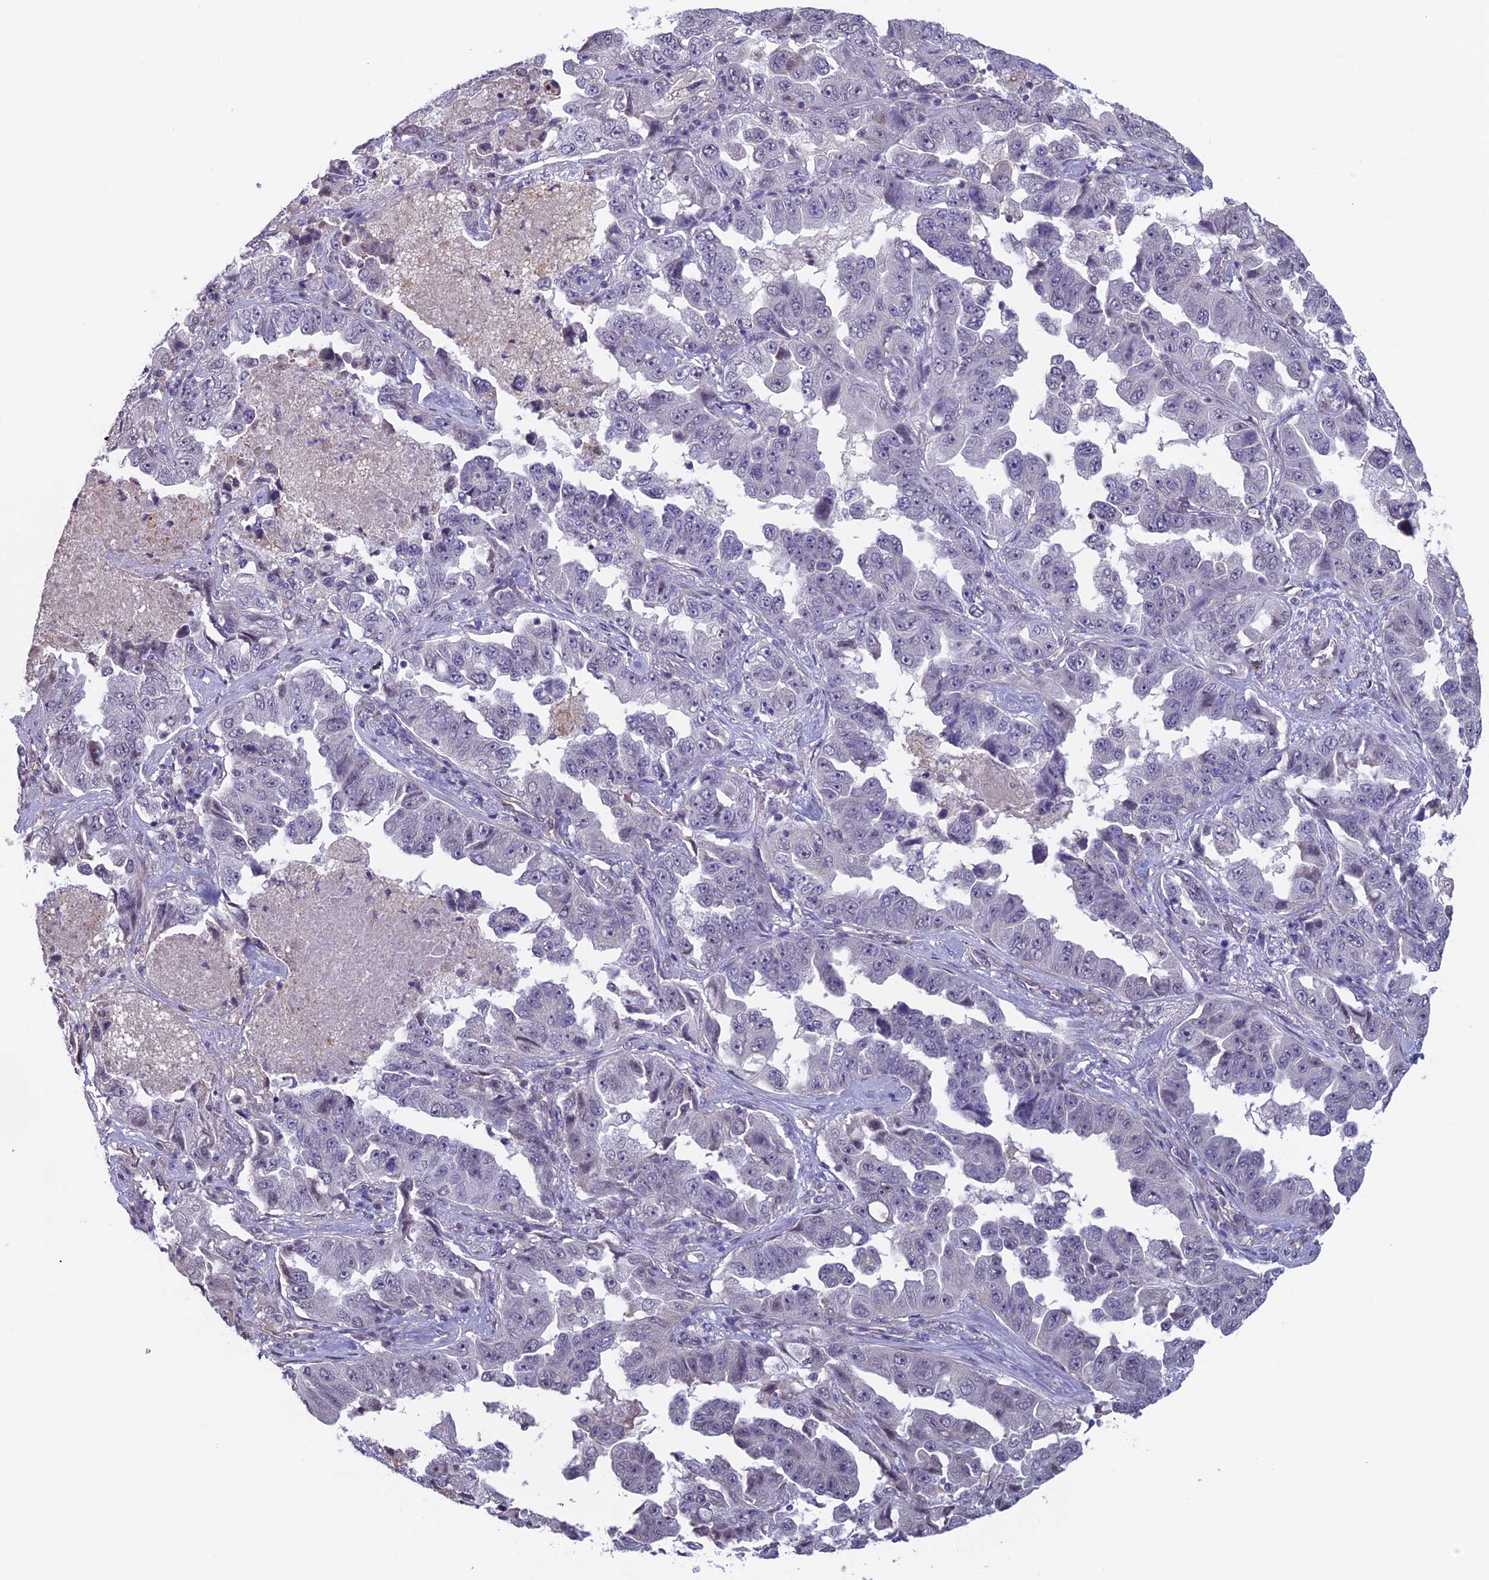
{"staining": {"intensity": "negative", "quantity": "none", "location": "none"}, "tissue": "lung cancer", "cell_type": "Tumor cells", "image_type": "cancer", "snomed": [{"axis": "morphology", "description": "Adenocarcinoma, NOS"}, {"axis": "topography", "description": "Lung"}], "caption": "Tumor cells show no significant expression in lung cancer.", "gene": "SLC1A6", "patient": {"sex": "female", "age": 51}}